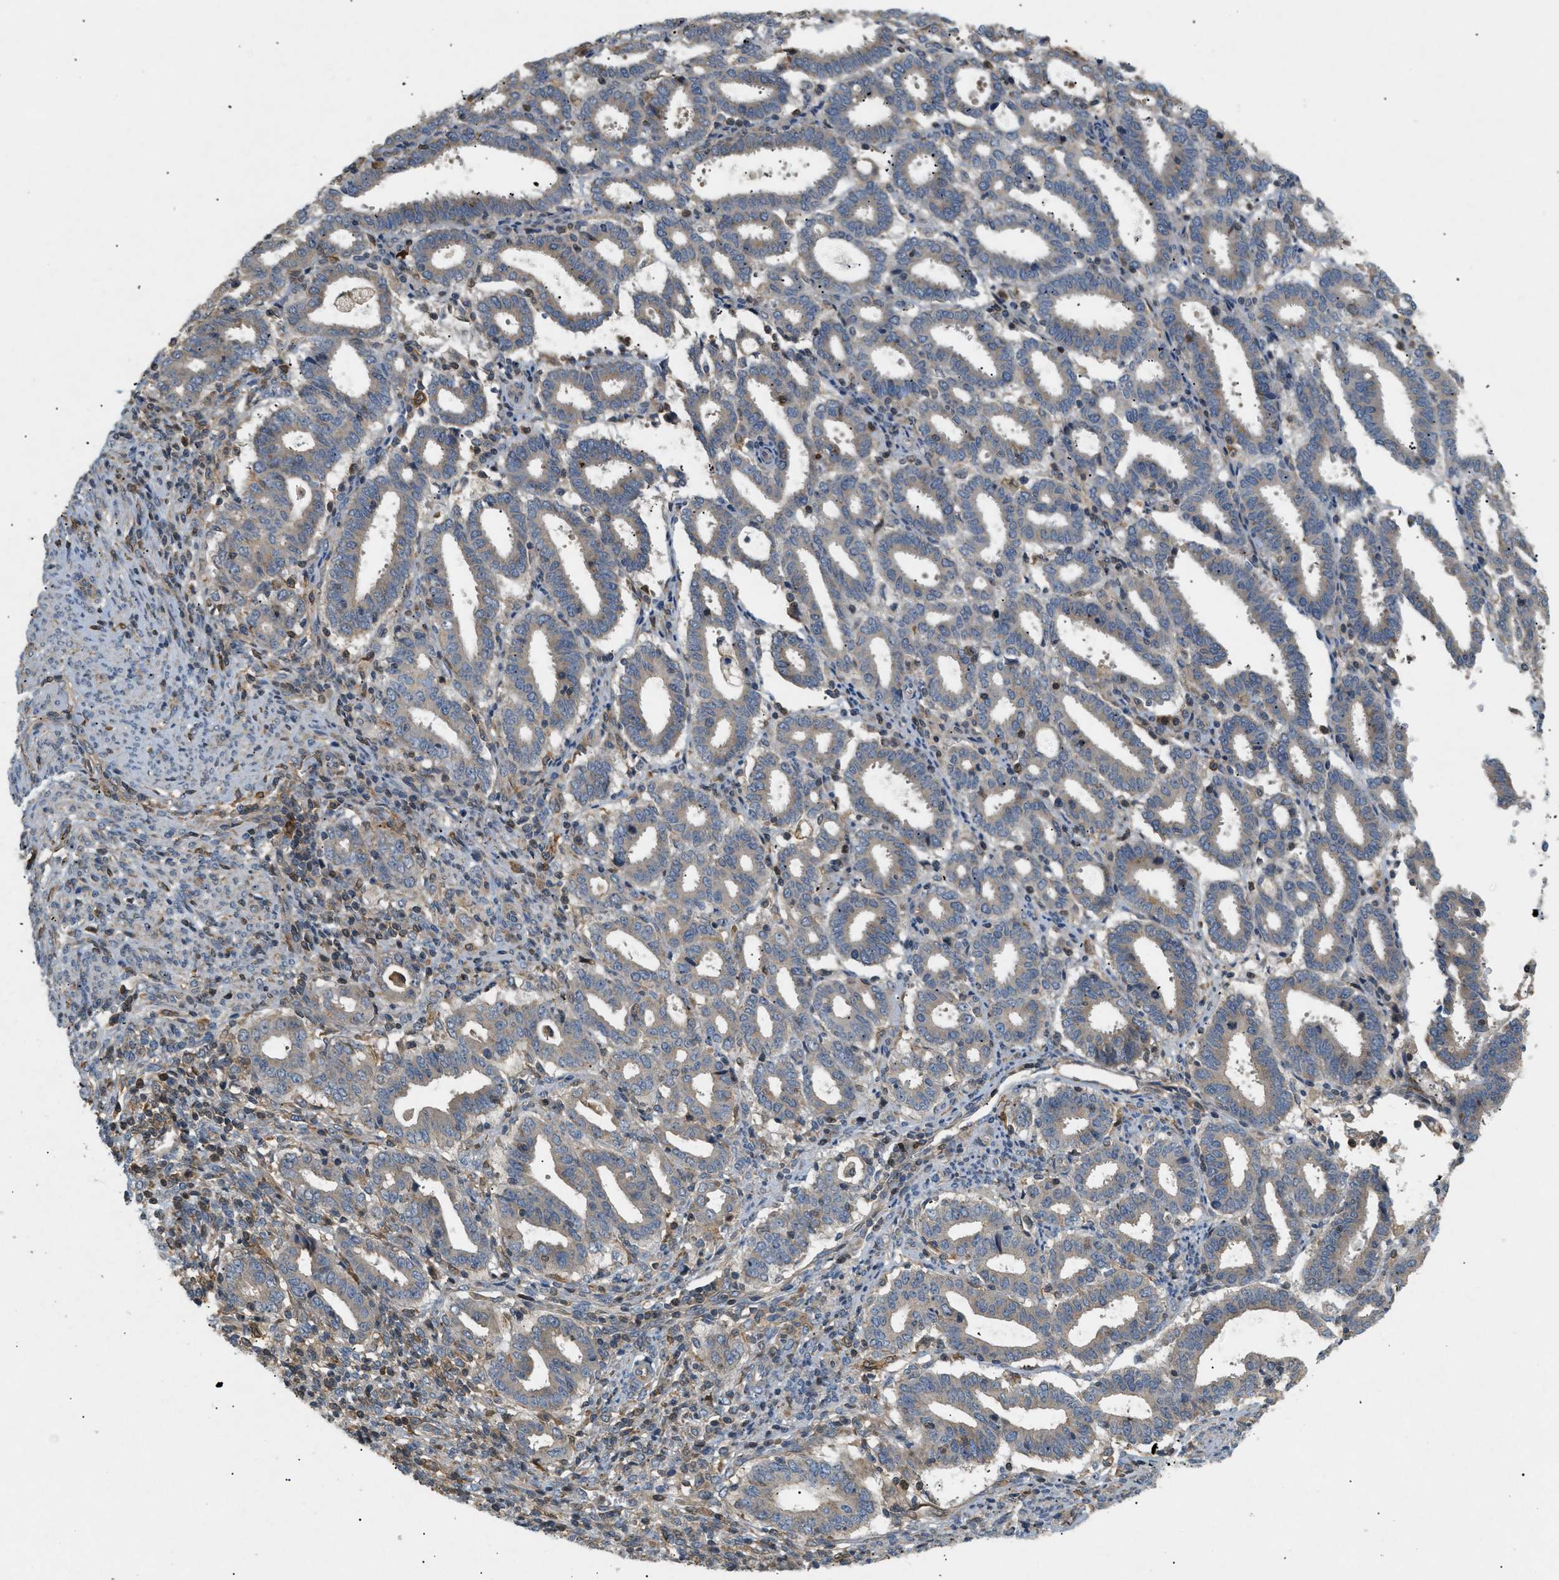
{"staining": {"intensity": "weak", "quantity": "<25%", "location": "cytoplasmic/membranous"}, "tissue": "endometrial cancer", "cell_type": "Tumor cells", "image_type": "cancer", "snomed": [{"axis": "morphology", "description": "Adenocarcinoma, NOS"}, {"axis": "topography", "description": "Uterus"}], "caption": "Tumor cells show no significant protein staining in endometrial cancer. The staining is performed using DAB (3,3'-diaminobenzidine) brown chromogen with nuclei counter-stained in using hematoxylin.", "gene": "FARS2", "patient": {"sex": "female", "age": 83}}